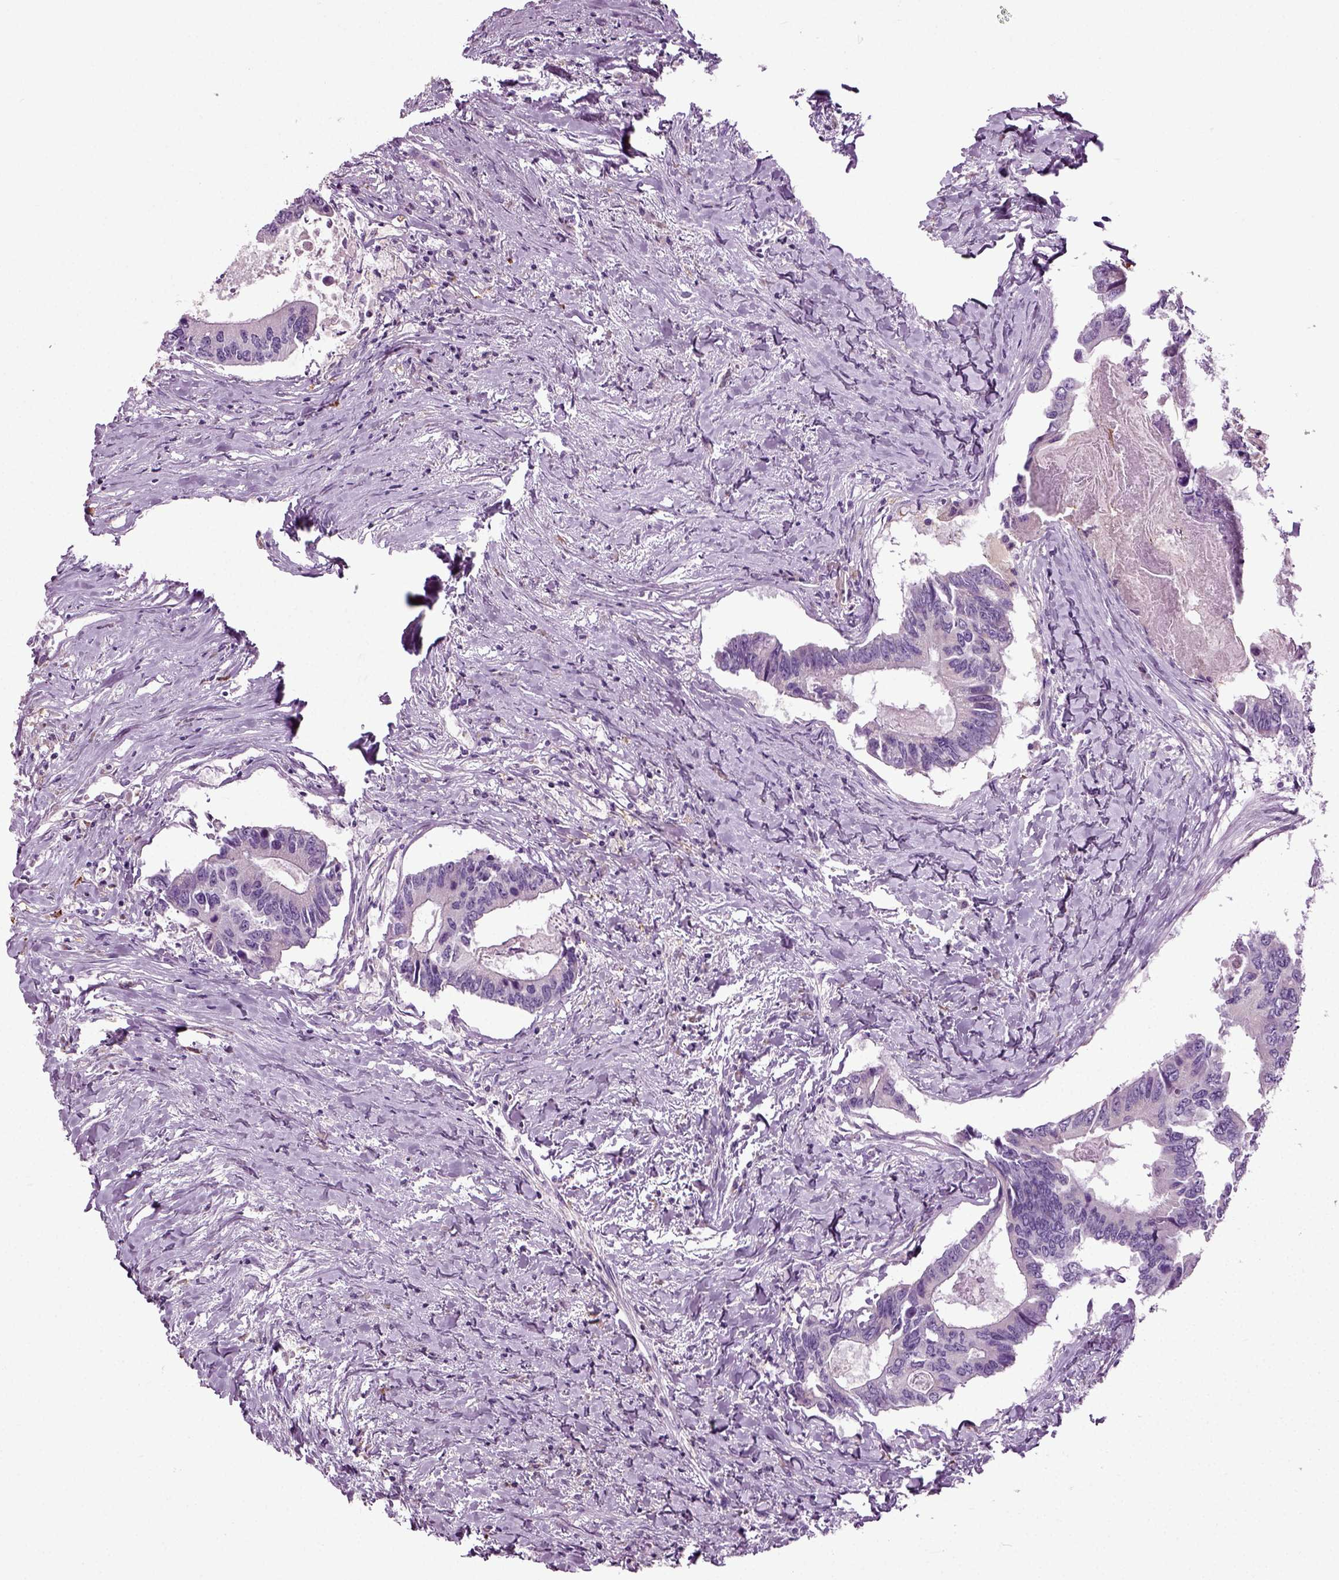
{"staining": {"intensity": "negative", "quantity": "none", "location": "none"}, "tissue": "colorectal cancer", "cell_type": "Tumor cells", "image_type": "cancer", "snomed": [{"axis": "morphology", "description": "Adenocarcinoma, NOS"}, {"axis": "topography", "description": "Colon"}], "caption": "This is a histopathology image of immunohistochemistry (IHC) staining of colorectal cancer, which shows no staining in tumor cells.", "gene": "DNAH10", "patient": {"sex": "male", "age": 53}}